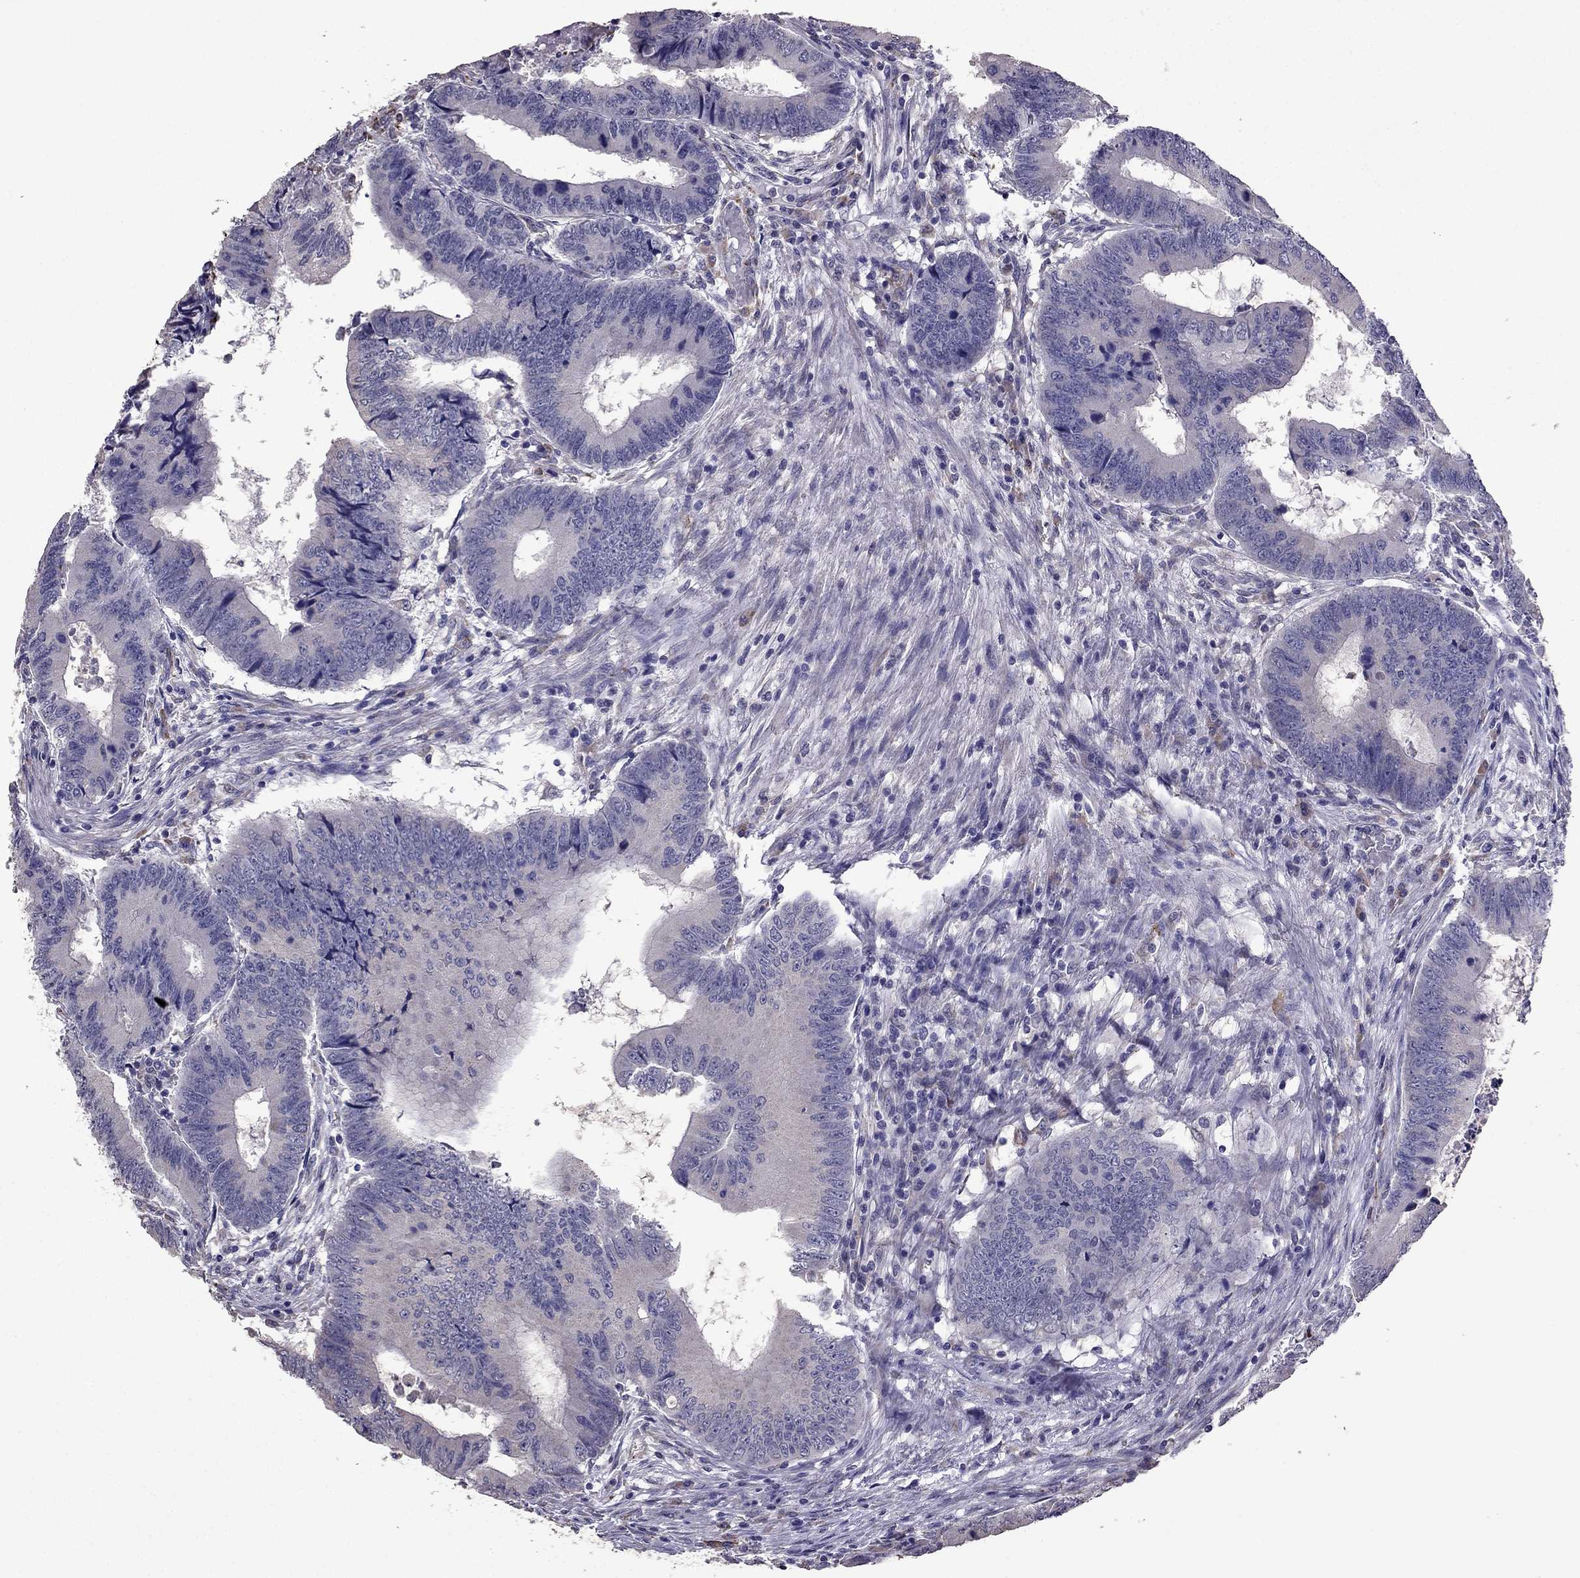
{"staining": {"intensity": "negative", "quantity": "none", "location": "none"}, "tissue": "colorectal cancer", "cell_type": "Tumor cells", "image_type": "cancer", "snomed": [{"axis": "morphology", "description": "Adenocarcinoma, NOS"}, {"axis": "topography", "description": "Colon"}], "caption": "The immunohistochemistry micrograph has no significant staining in tumor cells of adenocarcinoma (colorectal) tissue.", "gene": "CDH9", "patient": {"sex": "male", "age": 53}}